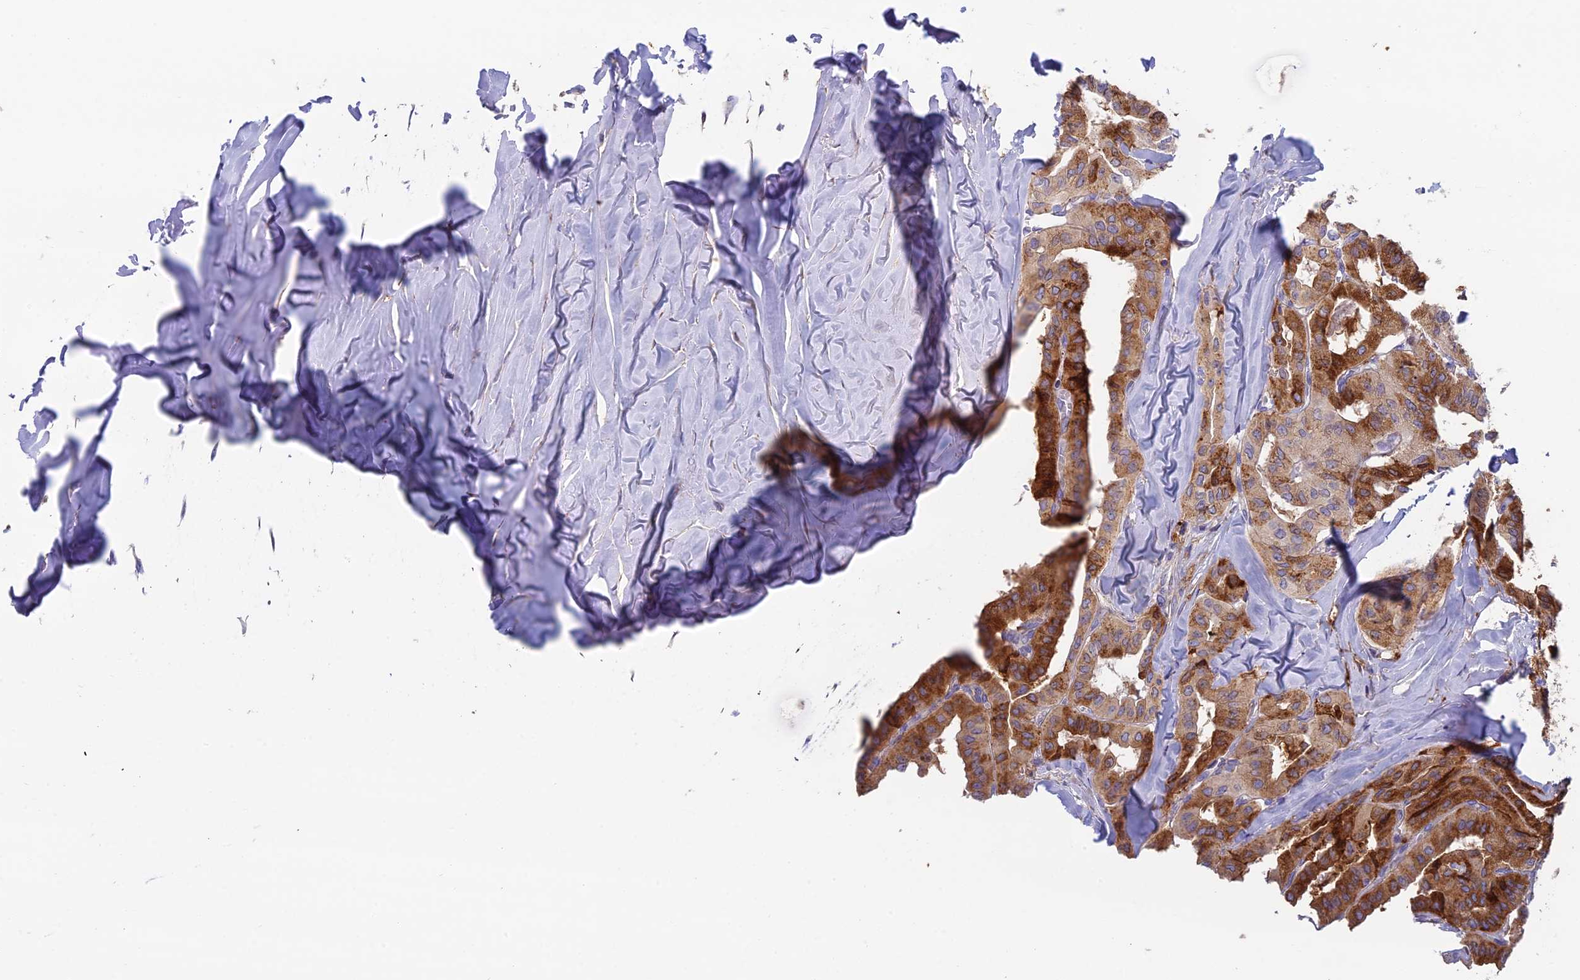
{"staining": {"intensity": "moderate", "quantity": ">75%", "location": "cytoplasmic/membranous"}, "tissue": "thyroid cancer", "cell_type": "Tumor cells", "image_type": "cancer", "snomed": [{"axis": "morphology", "description": "Papillary adenocarcinoma, NOS"}, {"axis": "topography", "description": "Thyroid gland"}], "caption": "This image exhibits thyroid papillary adenocarcinoma stained with immunohistochemistry (IHC) to label a protein in brown. The cytoplasmic/membranous of tumor cells show moderate positivity for the protein. Nuclei are counter-stained blue.", "gene": "IFTAP", "patient": {"sex": "female", "age": 59}}